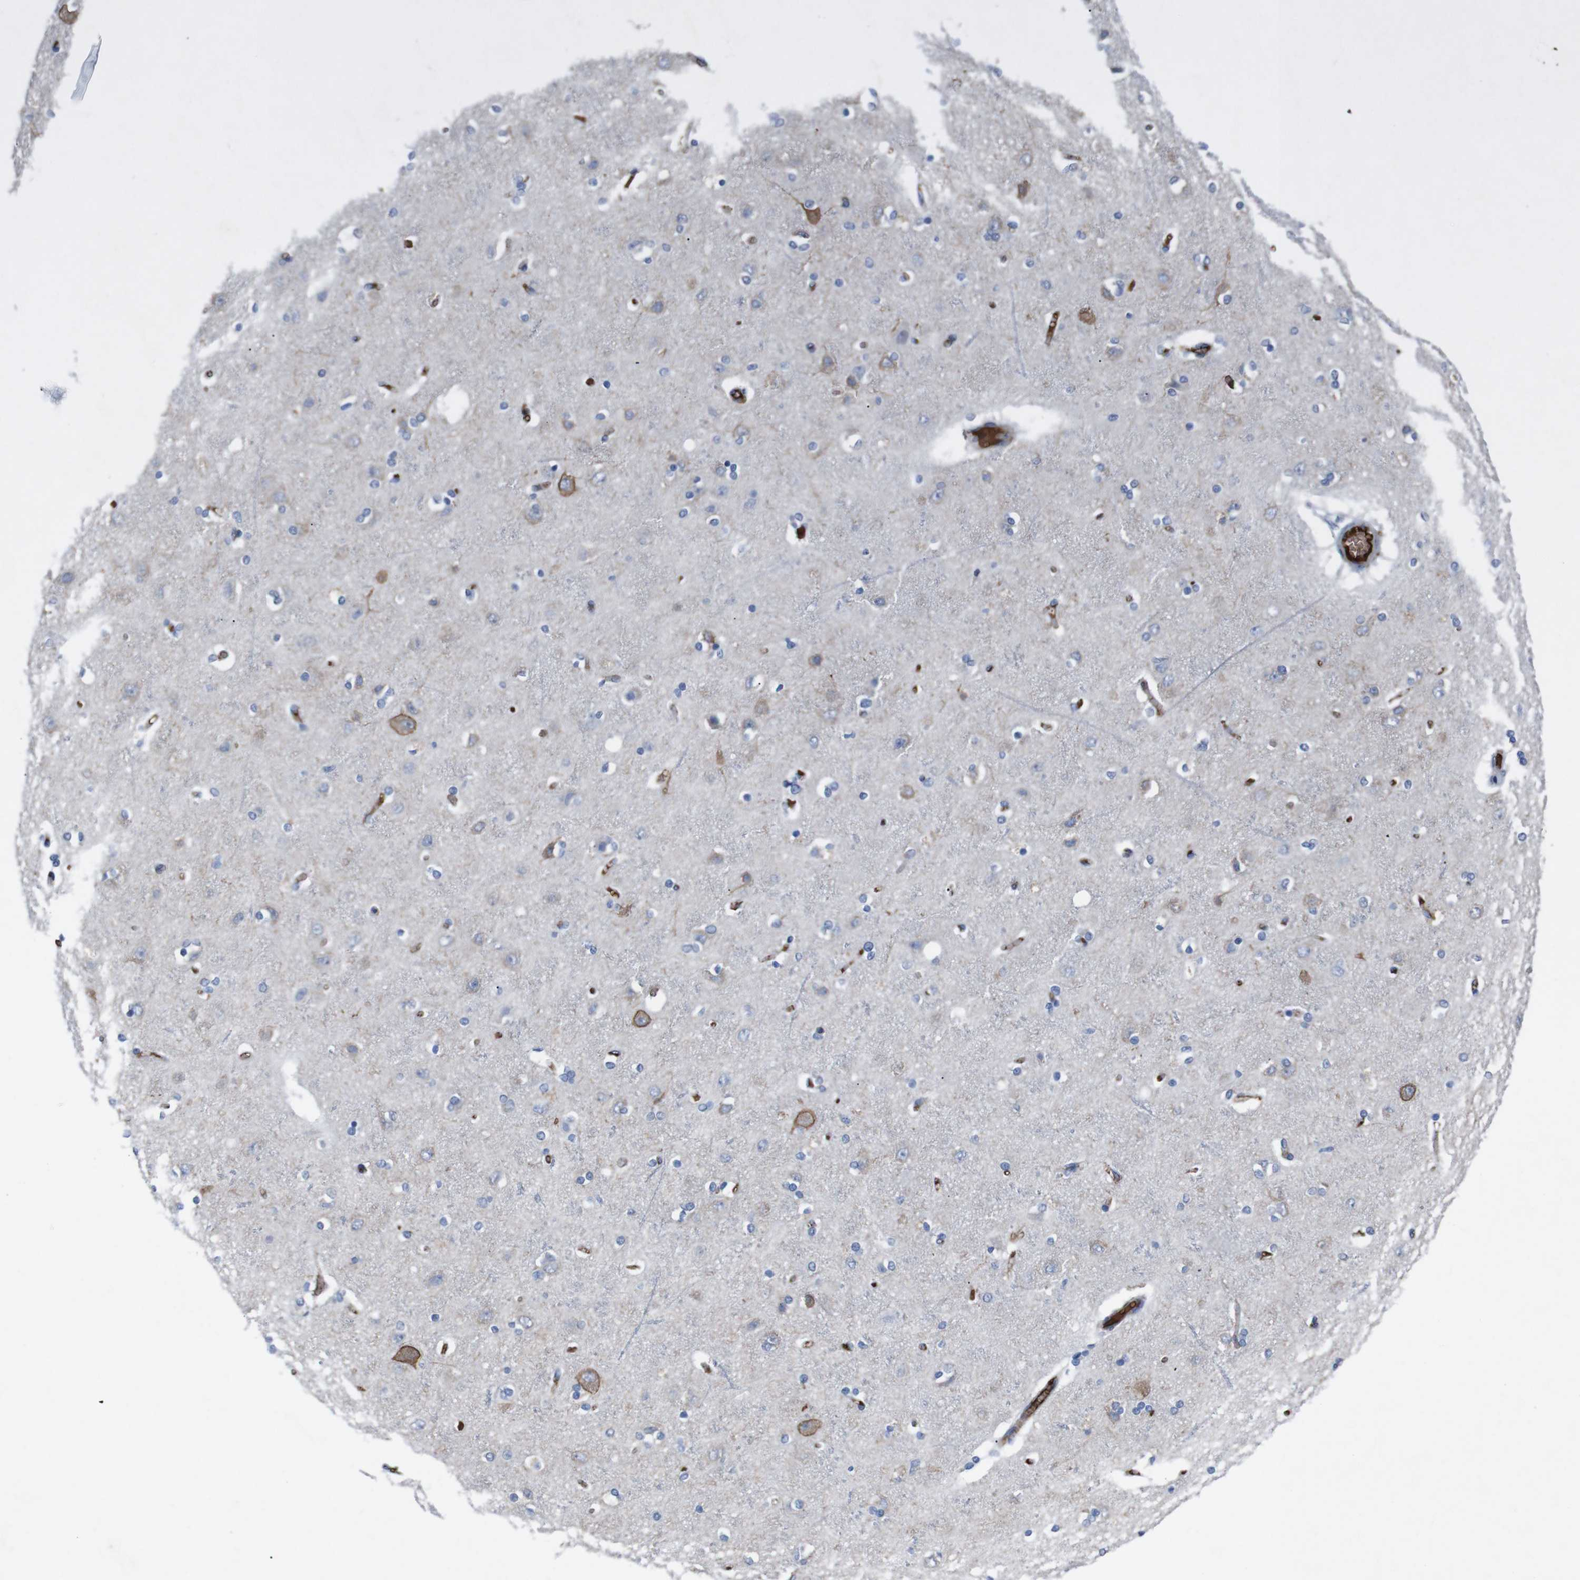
{"staining": {"intensity": "weak", "quantity": ">75%", "location": "cytoplasmic/membranous"}, "tissue": "cerebral cortex", "cell_type": "Endothelial cells", "image_type": "normal", "snomed": [{"axis": "morphology", "description": "Normal tissue, NOS"}, {"axis": "topography", "description": "Cerebral cortex"}], "caption": "Immunohistochemical staining of benign human cerebral cortex demonstrates weak cytoplasmic/membranous protein staining in about >75% of endothelial cells.", "gene": "SPTB", "patient": {"sex": "female", "age": 54}}